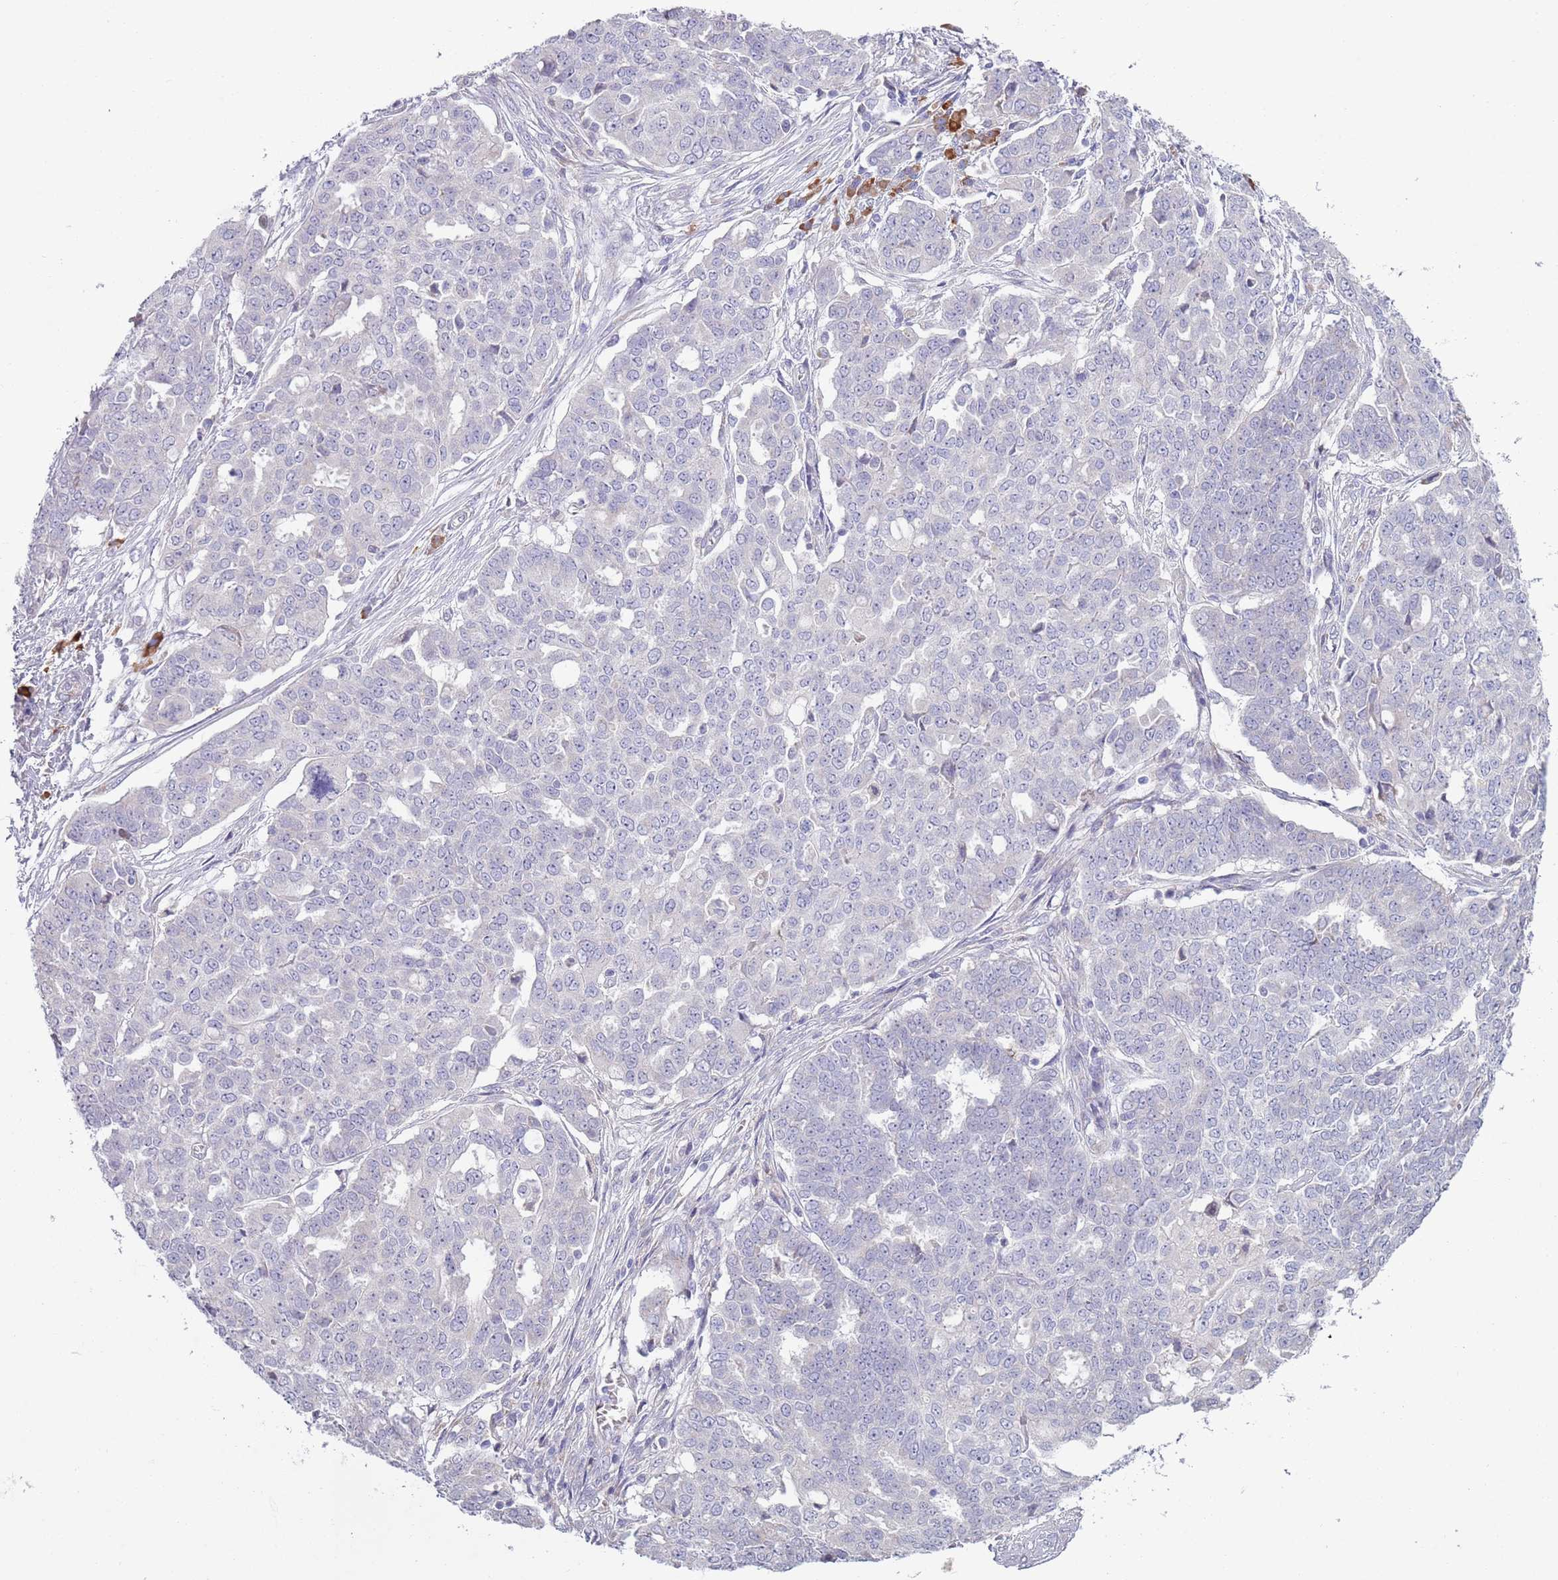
{"staining": {"intensity": "negative", "quantity": "none", "location": "none"}, "tissue": "ovarian cancer", "cell_type": "Tumor cells", "image_type": "cancer", "snomed": [{"axis": "morphology", "description": "Cystadenocarcinoma, serous, NOS"}, {"axis": "topography", "description": "Soft tissue"}, {"axis": "topography", "description": "Ovary"}], "caption": "Micrograph shows no protein positivity in tumor cells of ovarian cancer (serous cystadenocarcinoma) tissue.", "gene": "LTB", "patient": {"sex": "female", "age": 57}}